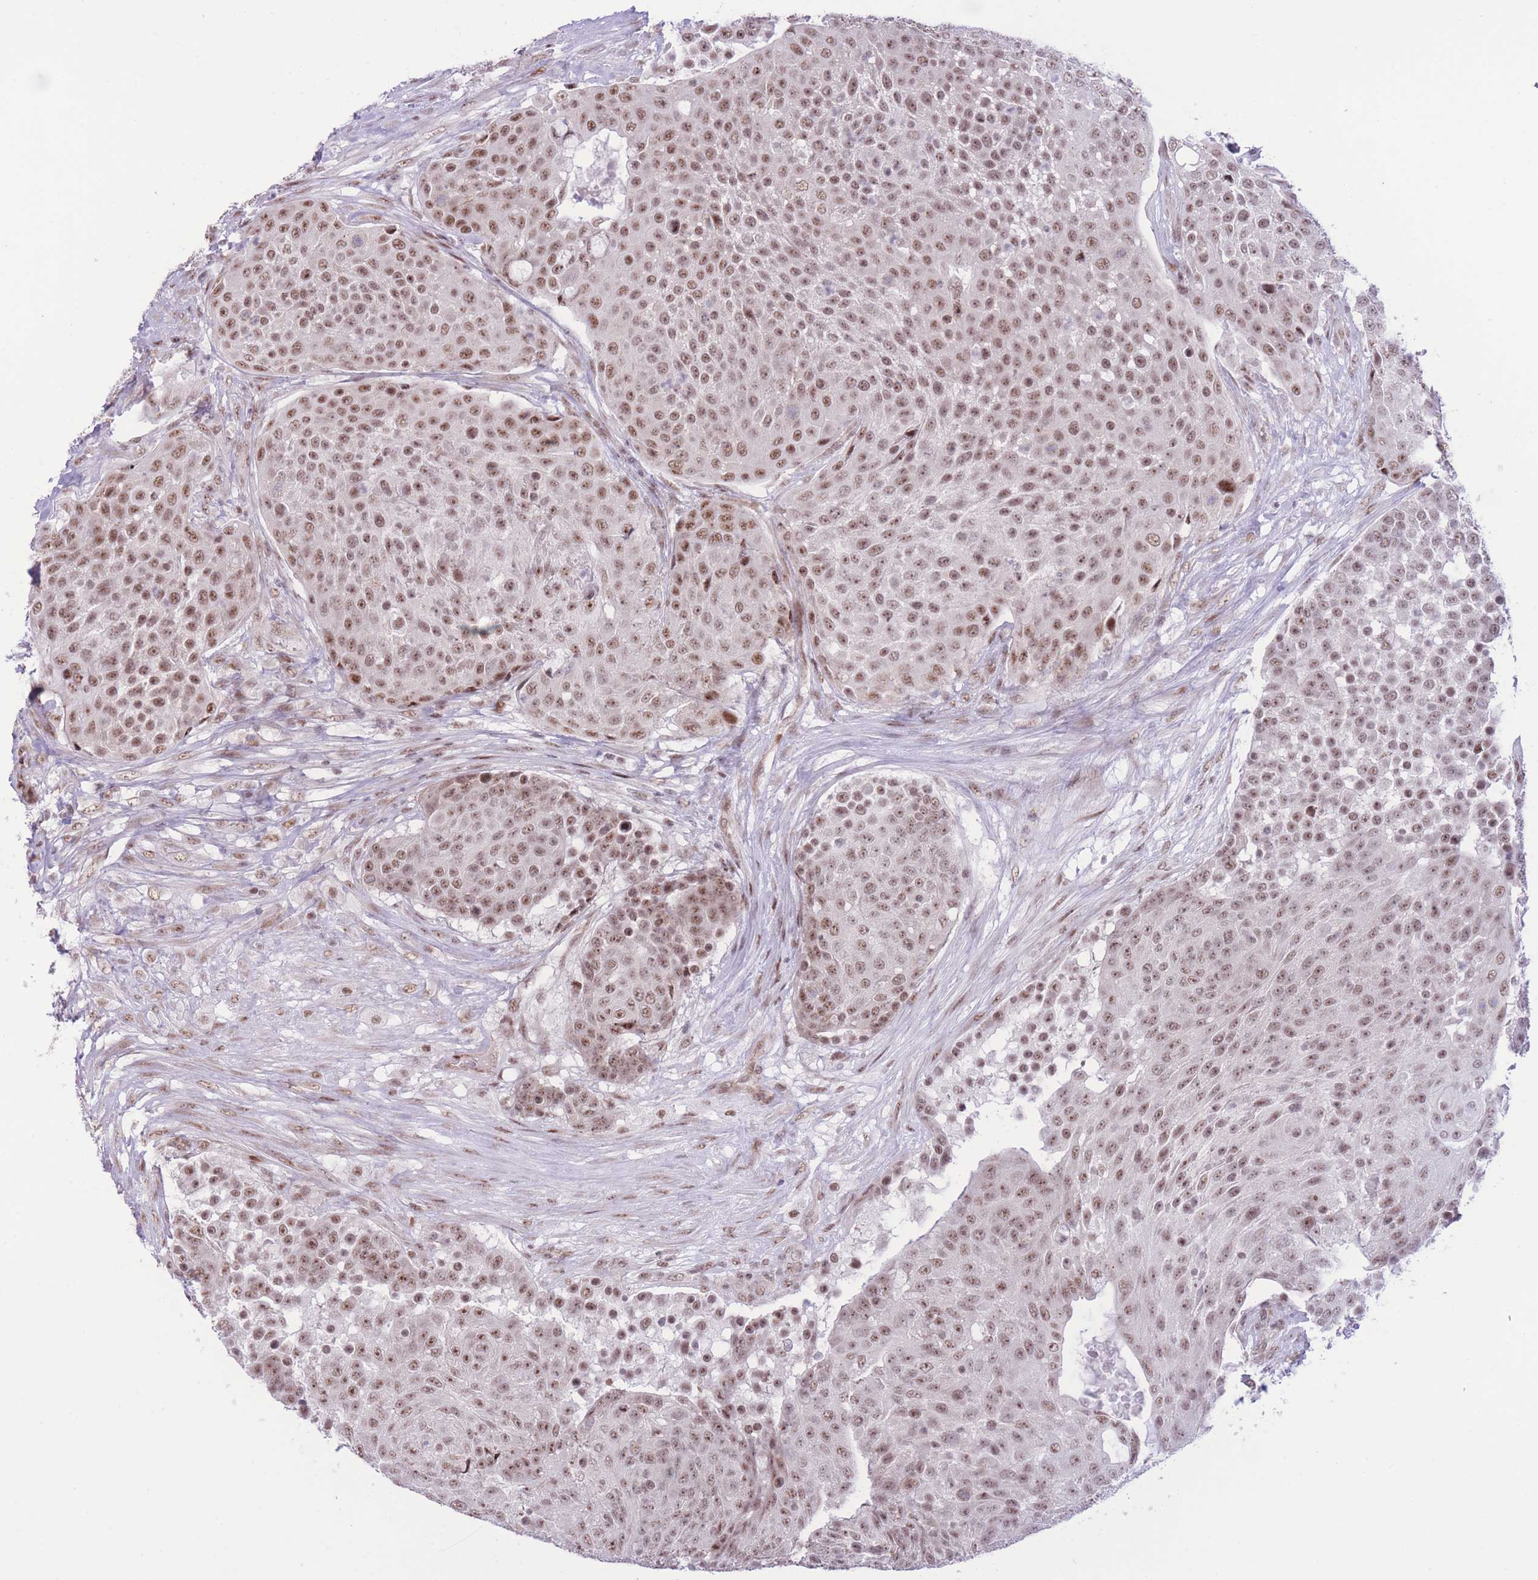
{"staining": {"intensity": "moderate", "quantity": ">75%", "location": "nuclear"}, "tissue": "urothelial cancer", "cell_type": "Tumor cells", "image_type": "cancer", "snomed": [{"axis": "morphology", "description": "Urothelial carcinoma, High grade"}, {"axis": "topography", "description": "Urinary bladder"}], "caption": "Human urothelial carcinoma (high-grade) stained with a brown dye reveals moderate nuclear positive expression in about >75% of tumor cells.", "gene": "PCIF1", "patient": {"sex": "female", "age": 63}}